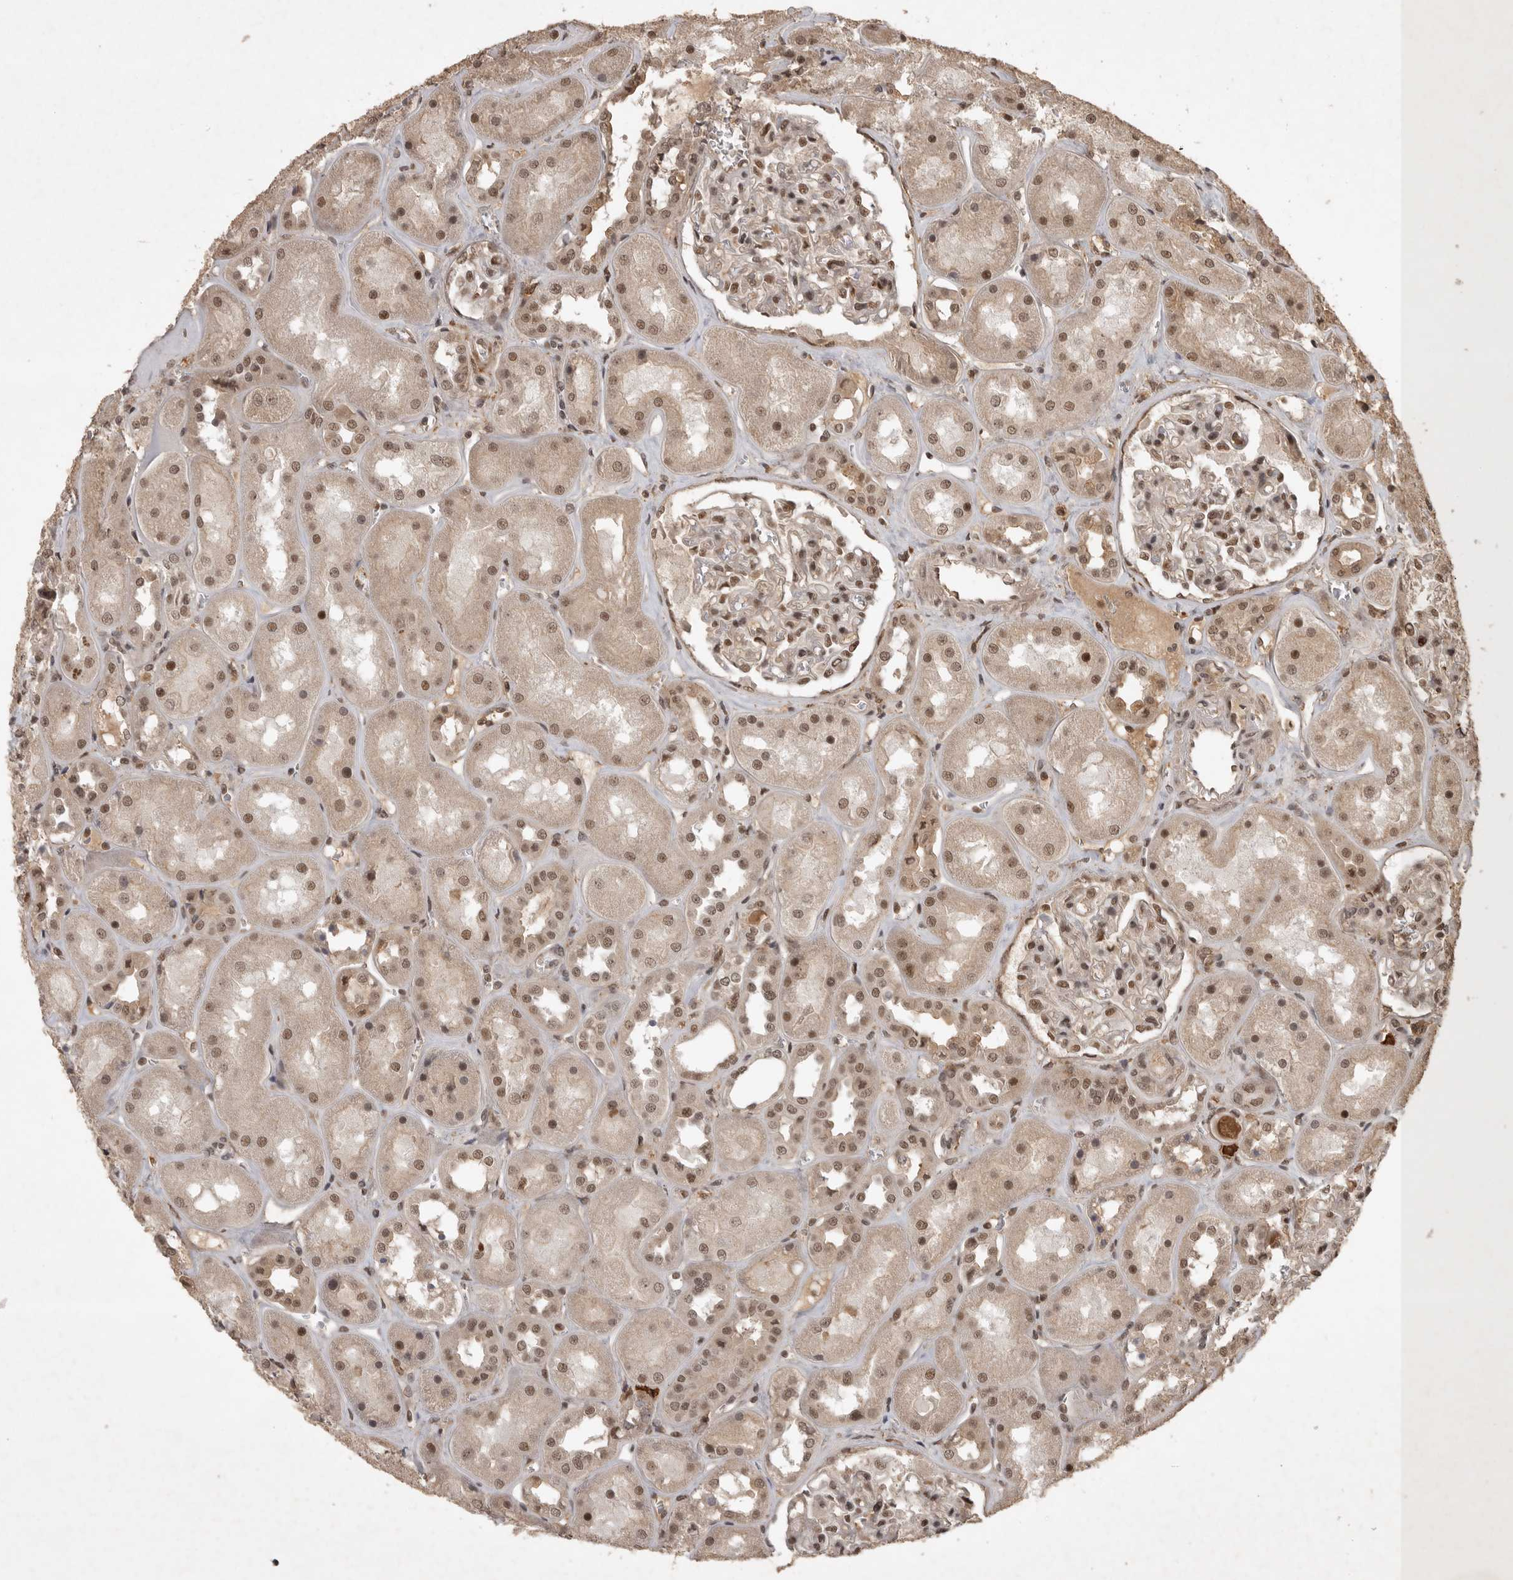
{"staining": {"intensity": "moderate", "quantity": ">75%", "location": "cytoplasmic/membranous,nuclear"}, "tissue": "kidney", "cell_type": "Cells in glomeruli", "image_type": "normal", "snomed": [{"axis": "morphology", "description": "Normal tissue, NOS"}, {"axis": "topography", "description": "Kidney"}], "caption": "Brown immunohistochemical staining in benign human kidney demonstrates moderate cytoplasmic/membranous,nuclear positivity in about >75% of cells in glomeruli.", "gene": "CBLL1", "patient": {"sex": "male", "age": 70}}